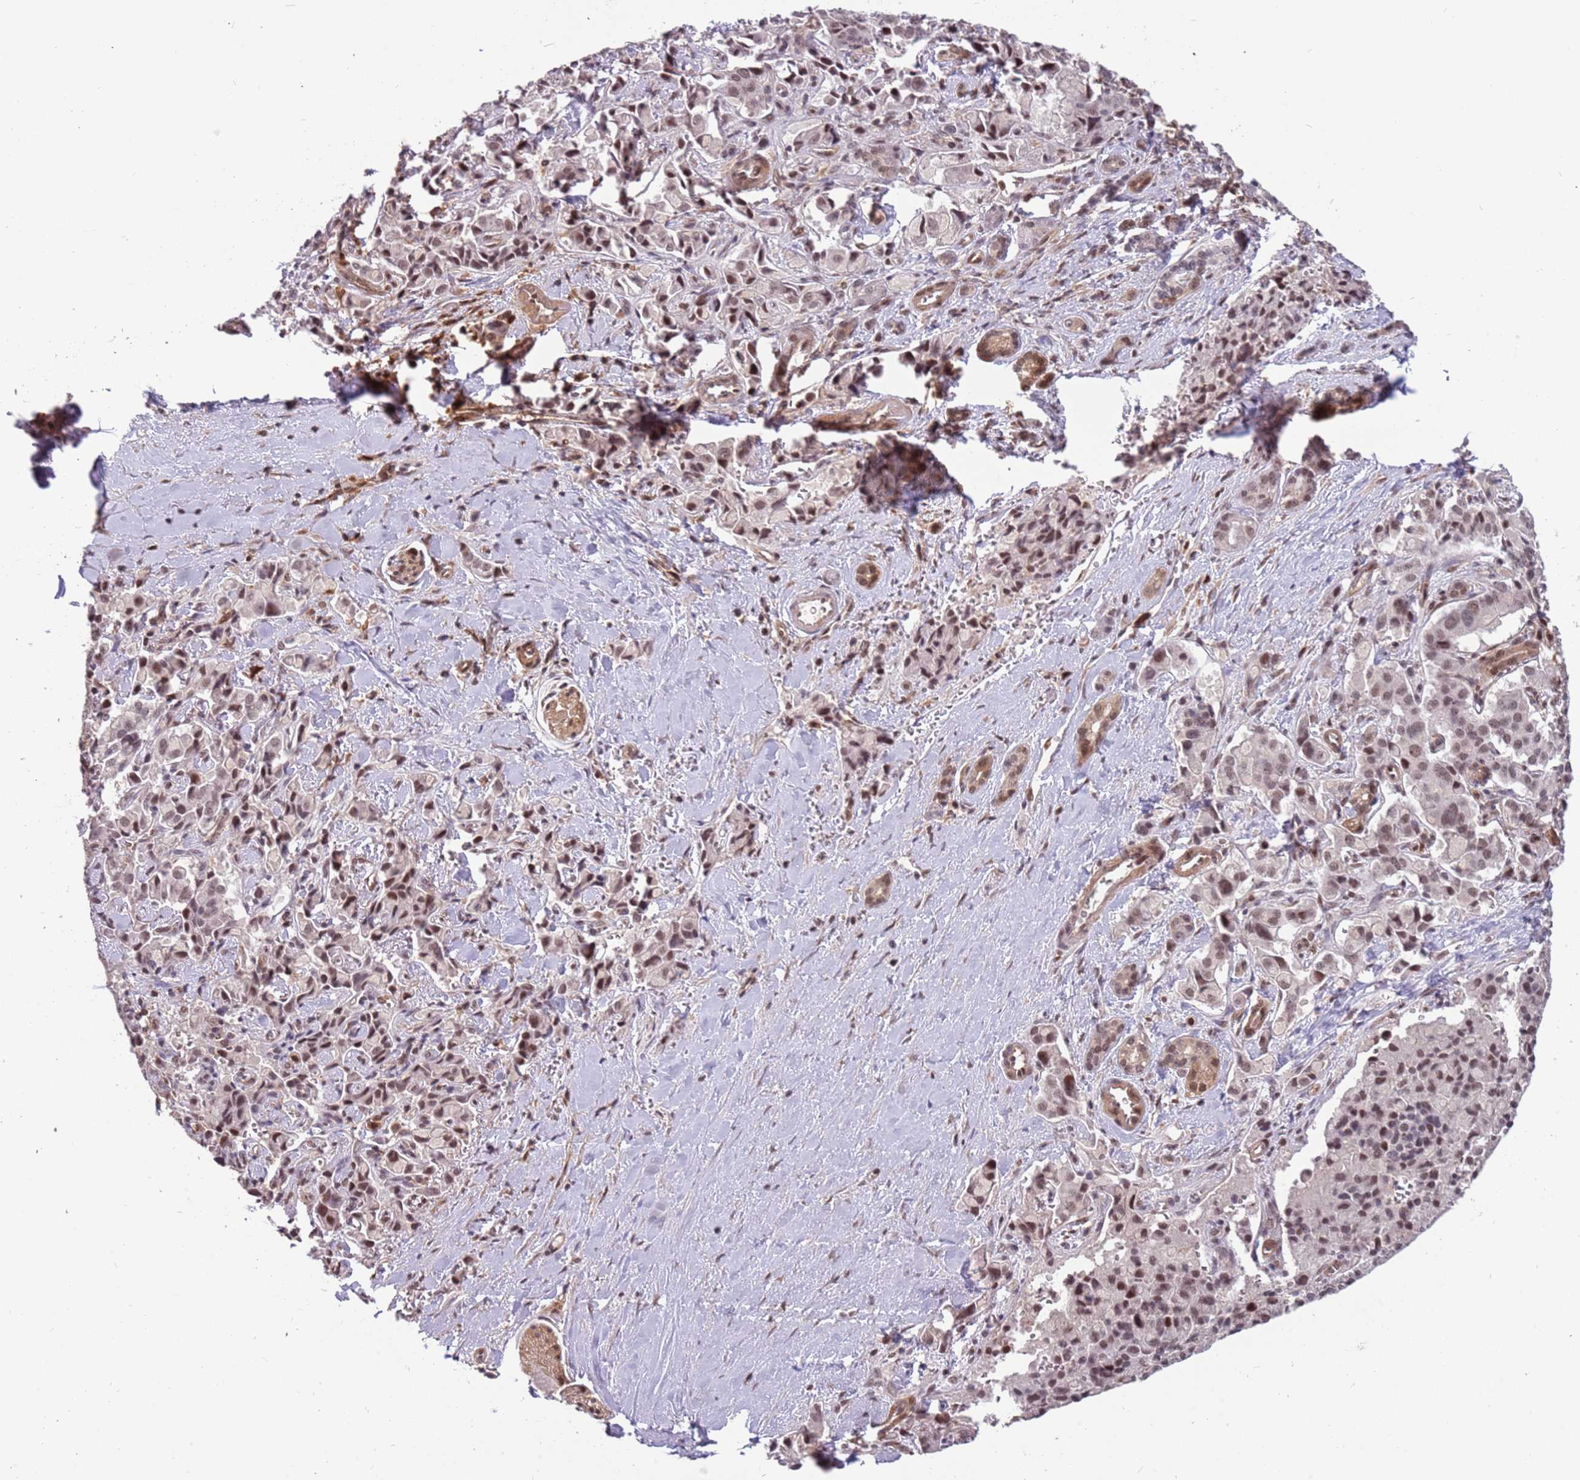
{"staining": {"intensity": "moderate", "quantity": ">75%", "location": "nuclear"}, "tissue": "pancreatic cancer", "cell_type": "Tumor cells", "image_type": "cancer", "snomed": [{"axis": "morphology", "description": "Adenocarcinoma, NOS"}, {"axis": "topography", "description": "Pancreas"}], "caption": "DAB (3,3'-diaminobenzidine) immunohistochemical staining of pancreatic cancer exhibits moderate nuclear protein positivity in approximately >75% of tumor cells.", "gene": "GBP2", "patient": {"sex": "male", "age": 65}}